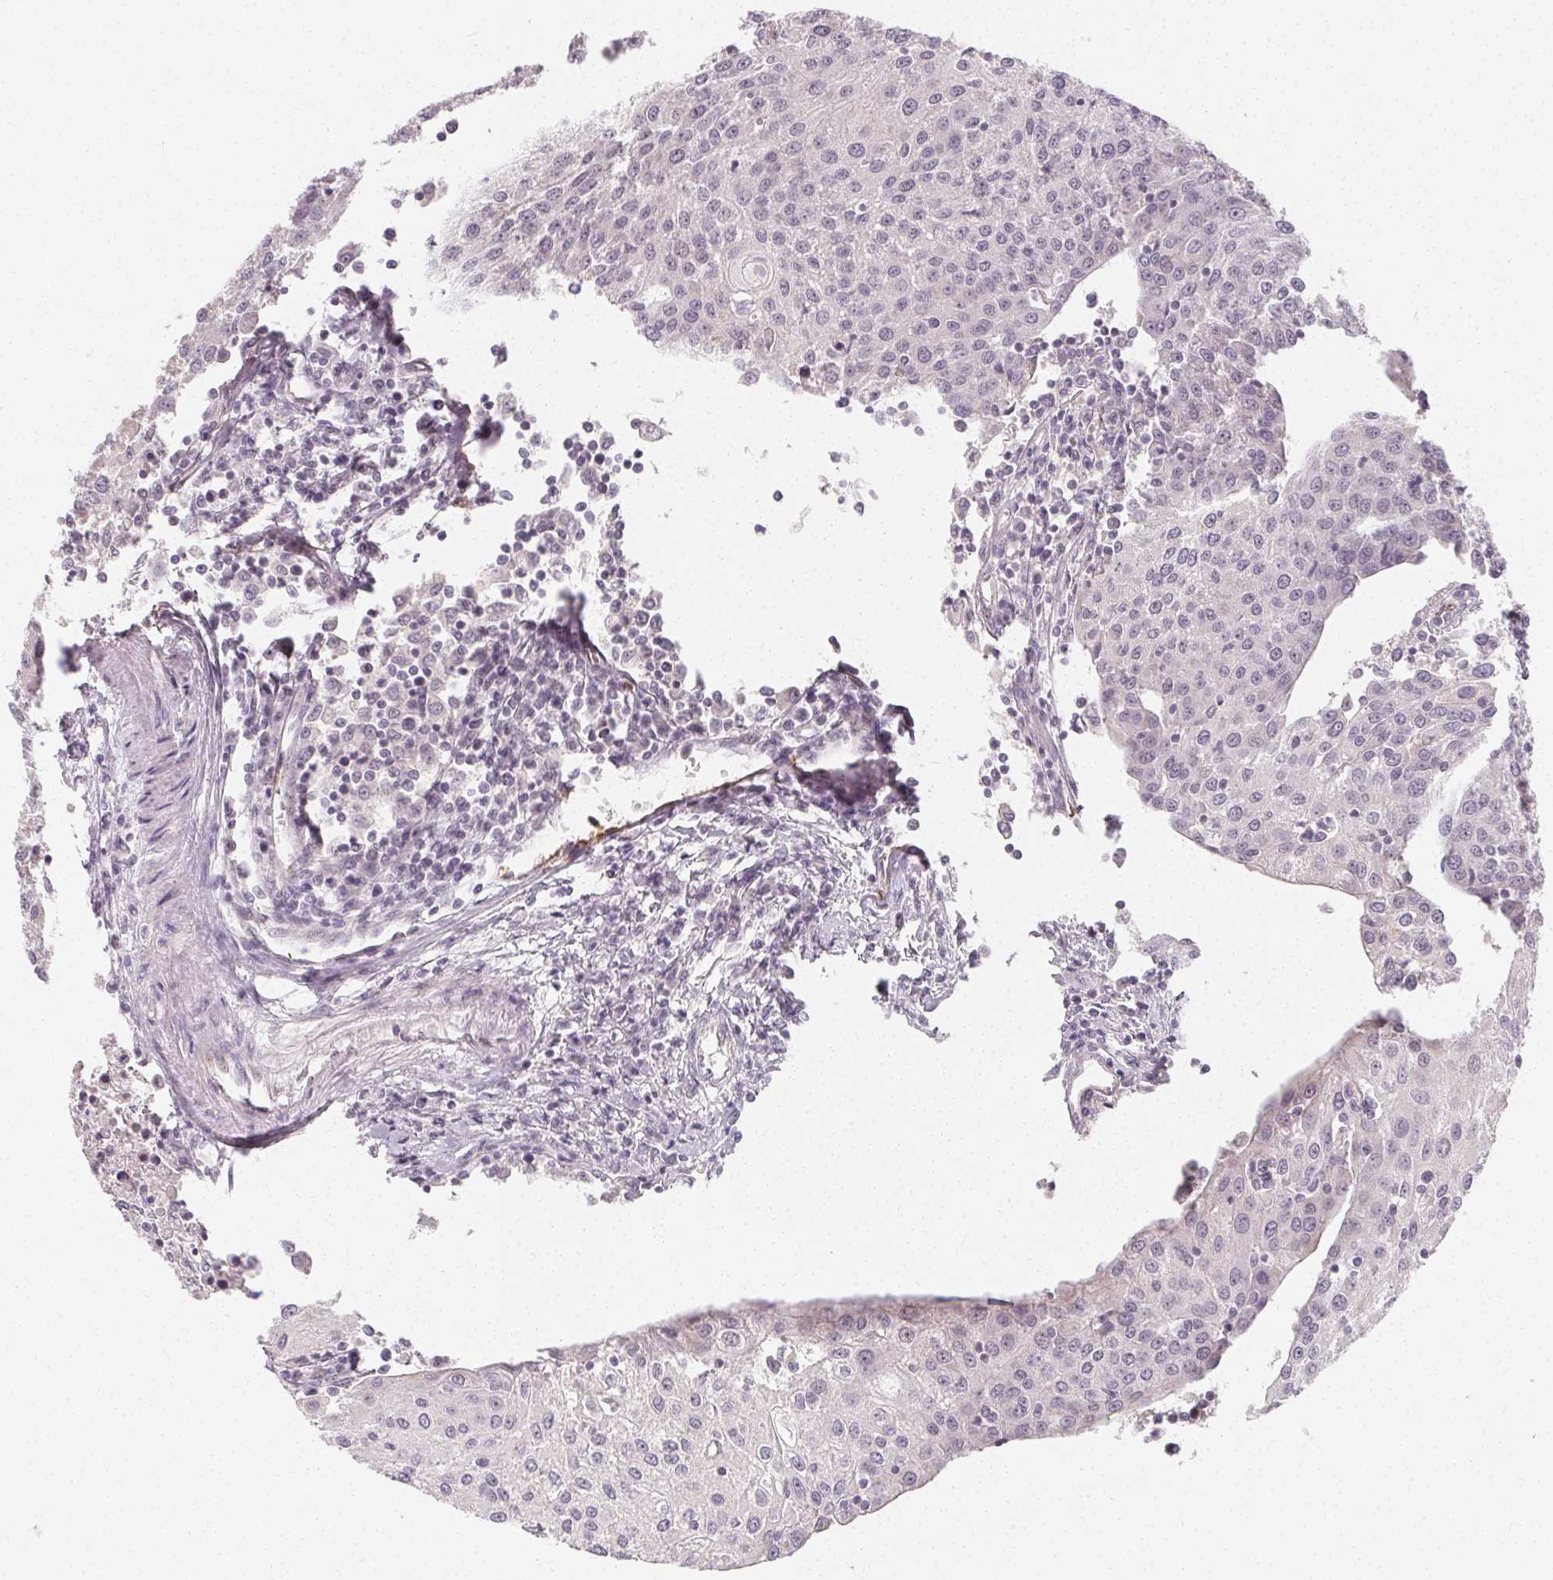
{"staining": {"intensity": "negative", "quantity": "none", "location": "none"}, "tissue": "urothelial cancer", "cell_type": "Tumor cells", "image_type": "cancer", "snomed": [{"axis": "morphology", "description": "Urothelial carcinoma, High grade"}, {"axis": "topography", "description": "Urinary bladder"}], "caption": "DAB immunohistochemical staining of urothelial cancer demonstrates no significant staining in tumor cells. The staining is performed using DAB brown chromogen with nuclei counter-stained in using hematoxylin.", "gene": "CLCNKB", "patient": {"sex": "female", "age": 85}}